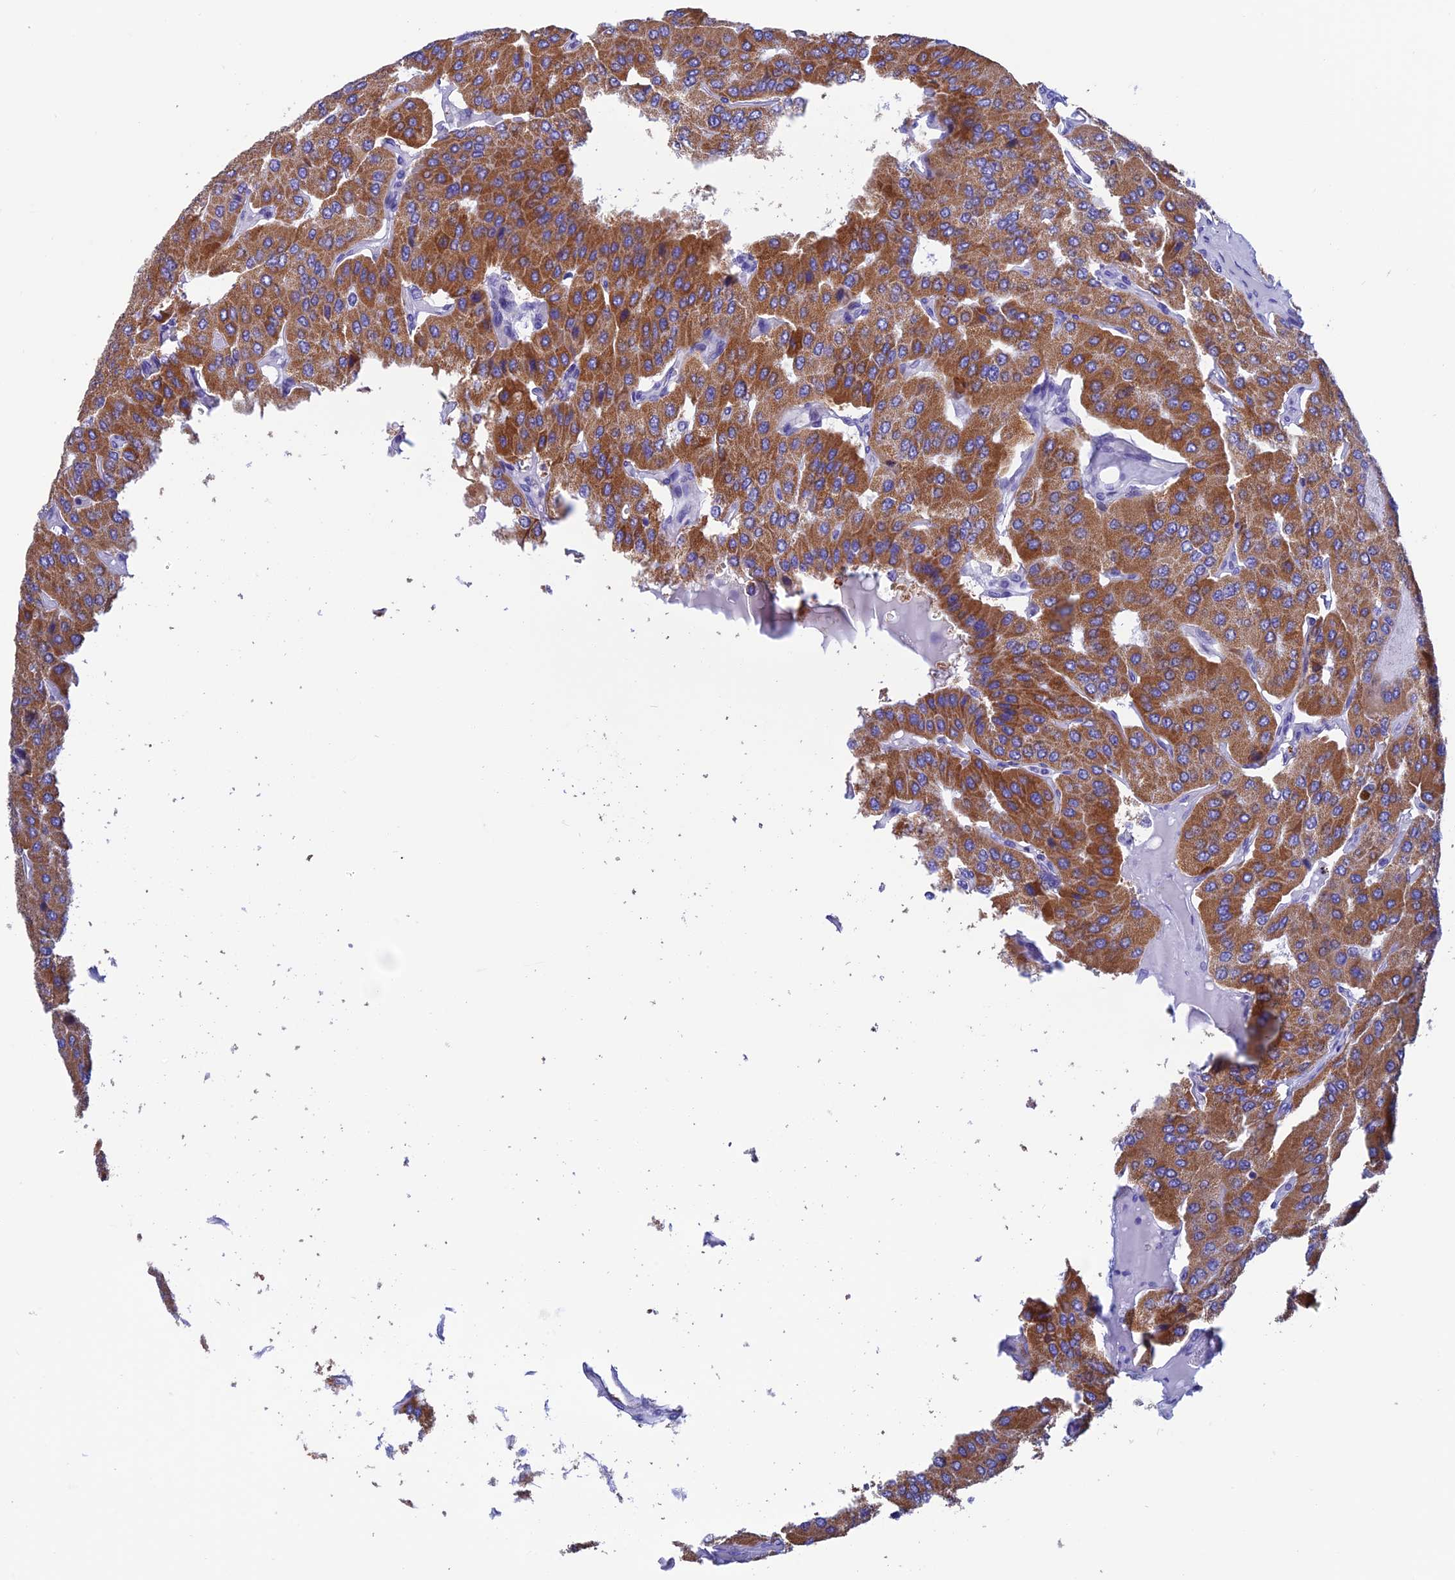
{"staining": {"intensity": "moderate", "quantity": ">75%", "location": "cytoplasmic/membranous"}, "tissue": "parathyroid gland", "cell_type": "Glandular cells", "image_type": "normal", "snomed": [{"axis": "morphology", "description": "Normal tissue, NOS"}, {"axis": "morphology", "description": "Adenoma, NOS"}, {"axis": "topography", "description": "Parathyroid gland"}], "caption": "Immunohistochemistry photomicrograph of unremarkable parathyroid gland stained for a protein (brown), which demonstrates medium levels of moderate cytoplasmic/membranous positivity in about >75% of glandular cells.", "gene": "NXPE4", "patient": {"sex": "female", "age": 86}}